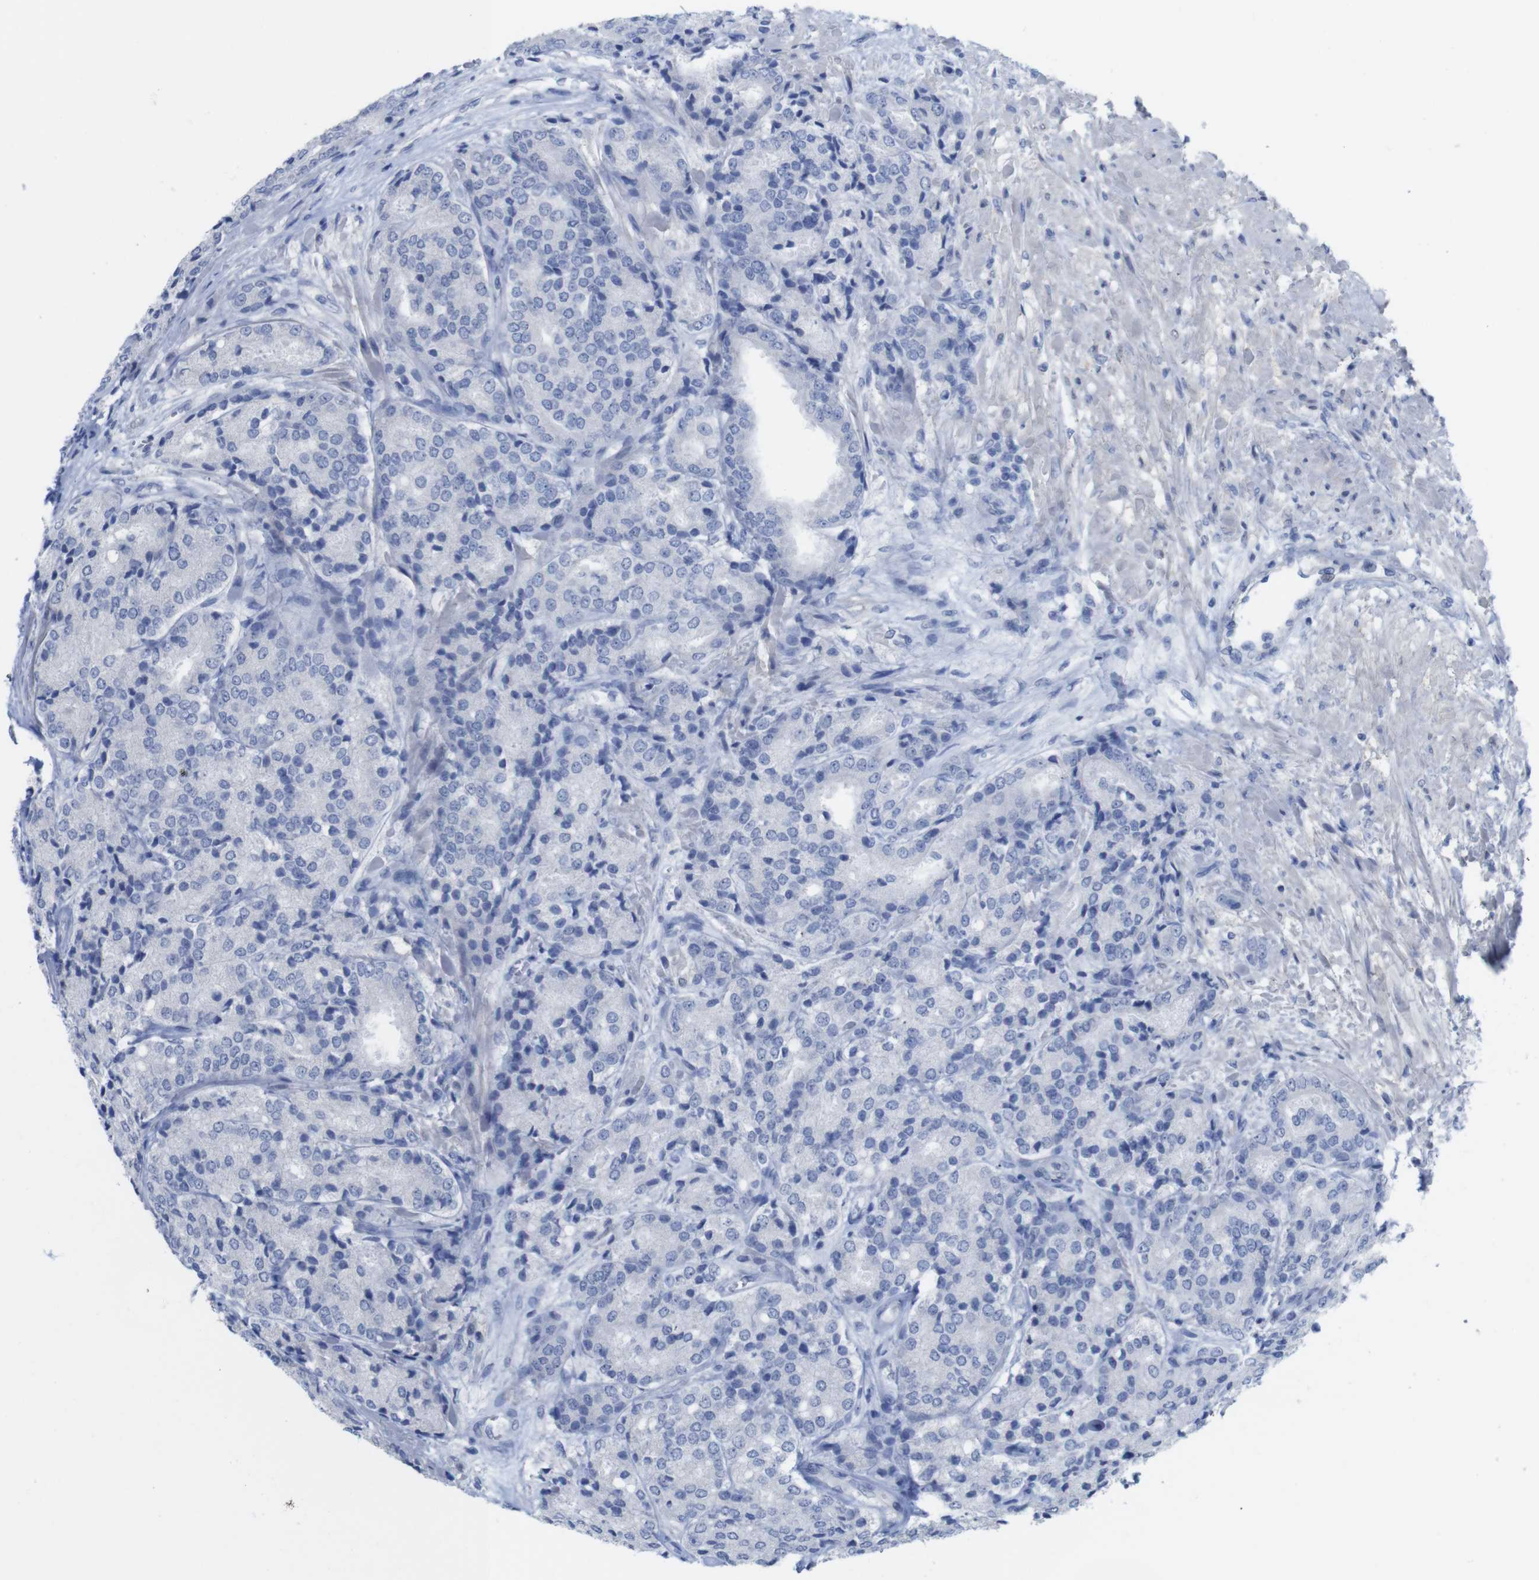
{"staining": {"intensity": "negative", "quantity": "none", "location": "none"}, "tissue": "prostate cancer", "cell_type": "Tumor cells", "image_type": "cancer", "snomed": [{"axis": "morphology", "description": "Adenocarcinoma, High grade"}, {"axis": "topography", "description": "Prostate"}], "caption": "Histopathology image shows no significant protein staining in tumor cells of adenocarcinoma (high-grade) (prostate). (DAB (3,3'-diaminobenzidine) IHC visualized using brightfield microscopy, high magnification).", "gene": "PNMA1", "patient": {"sex": "male", "age": 65}}